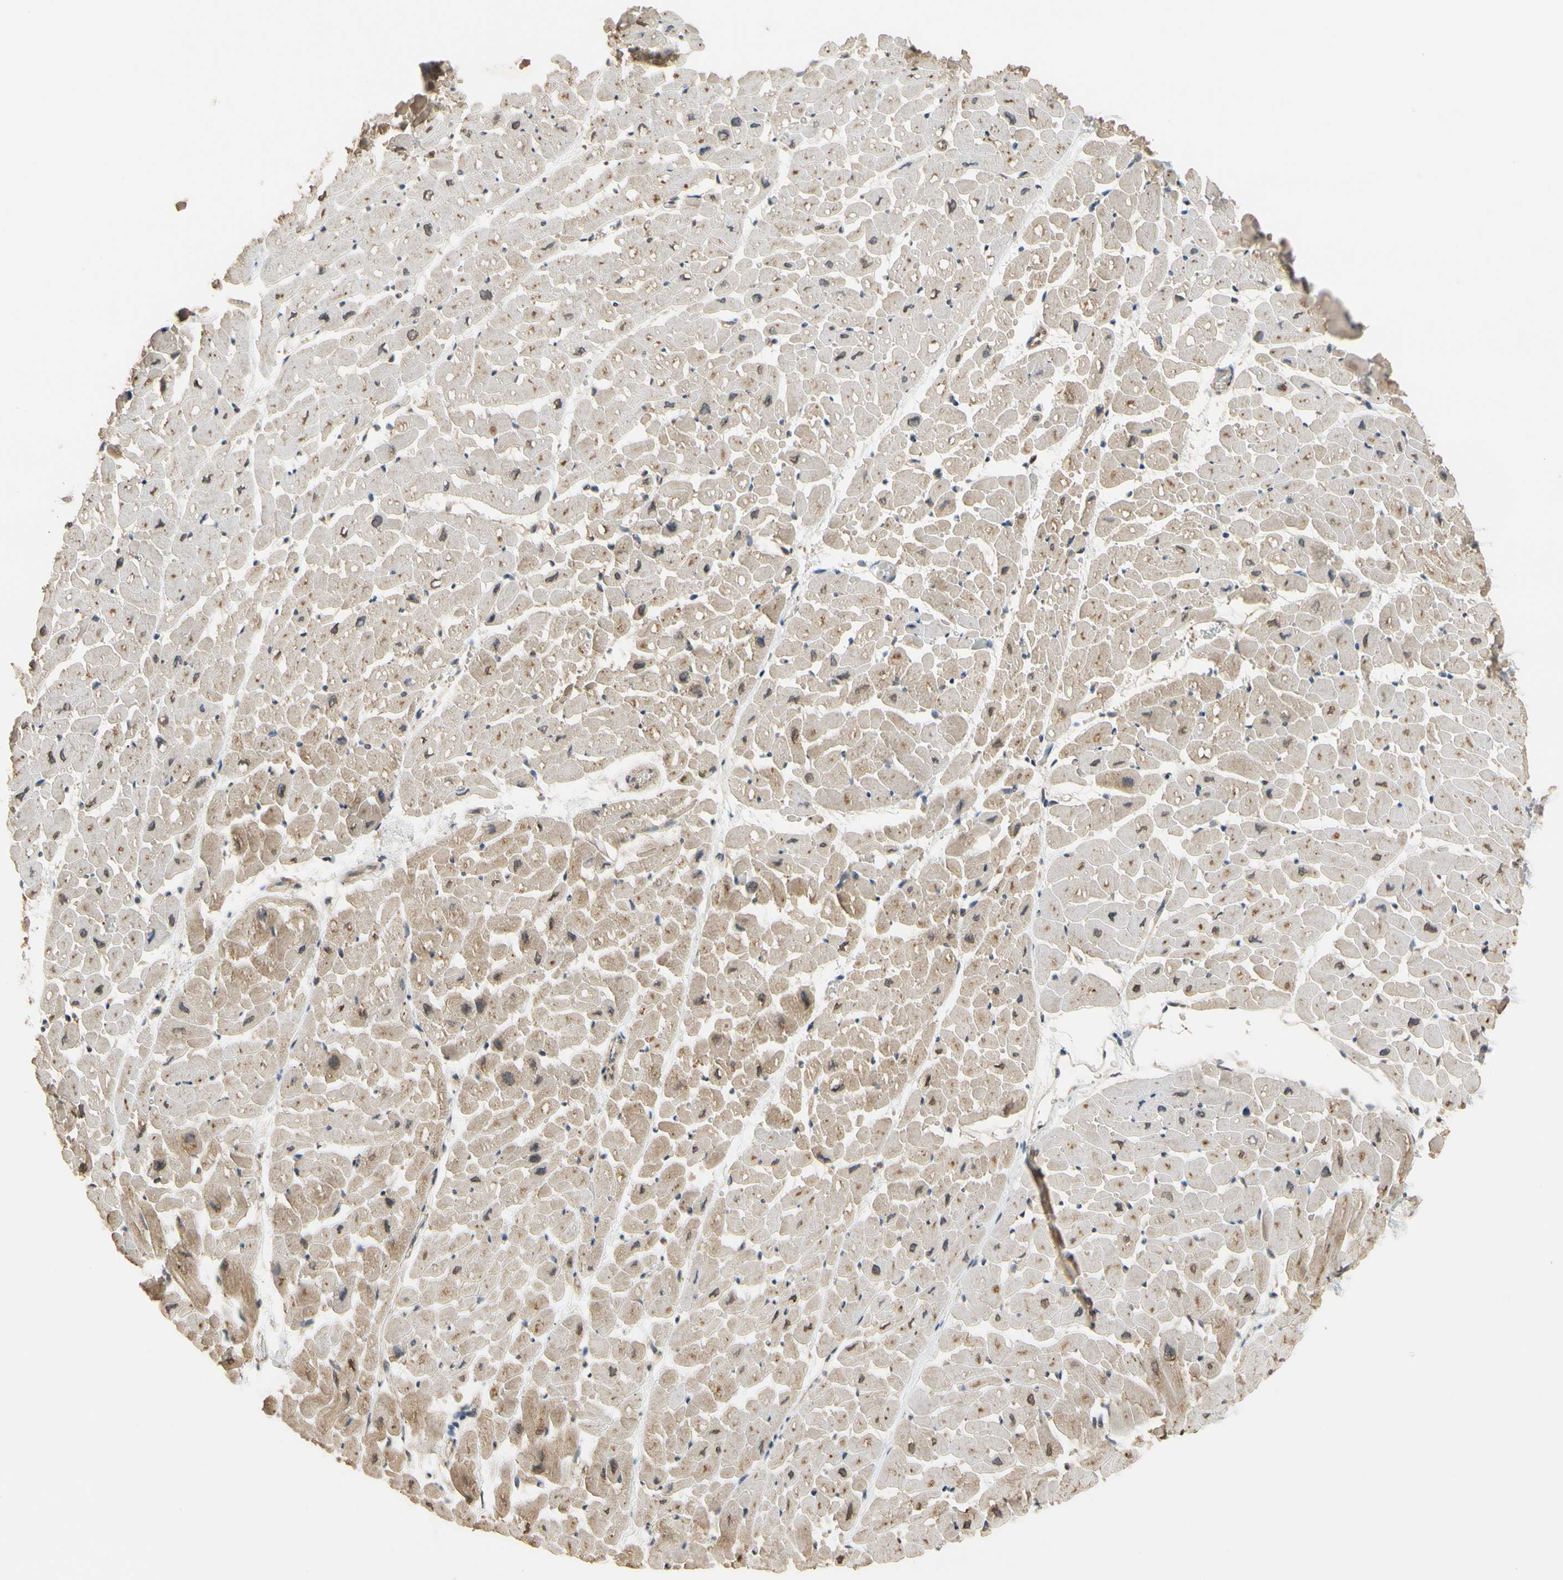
{"staining": {"intensity": "weak", "quantity": ">75%", "location": "cytoplasmic/membranous"}, "tissue": "heart muscle", "cell_type": "Cardiomyocytes", "image_type": "normal", "snomed": [{"axis": "morphology", "description": "Normal tissue, NOS"}, {"axis": "topography", "description": "Heart"}], "caption": "Cardiomyocytes show low levels of weak cytoplasmic/membranous positivity in about >75% of cells in benign heart muscle. The protein is shown in brown color, while the nuclei are stained blue.", "gene": "TMEM230", "patient": {"sex": "male", "age": 45}}